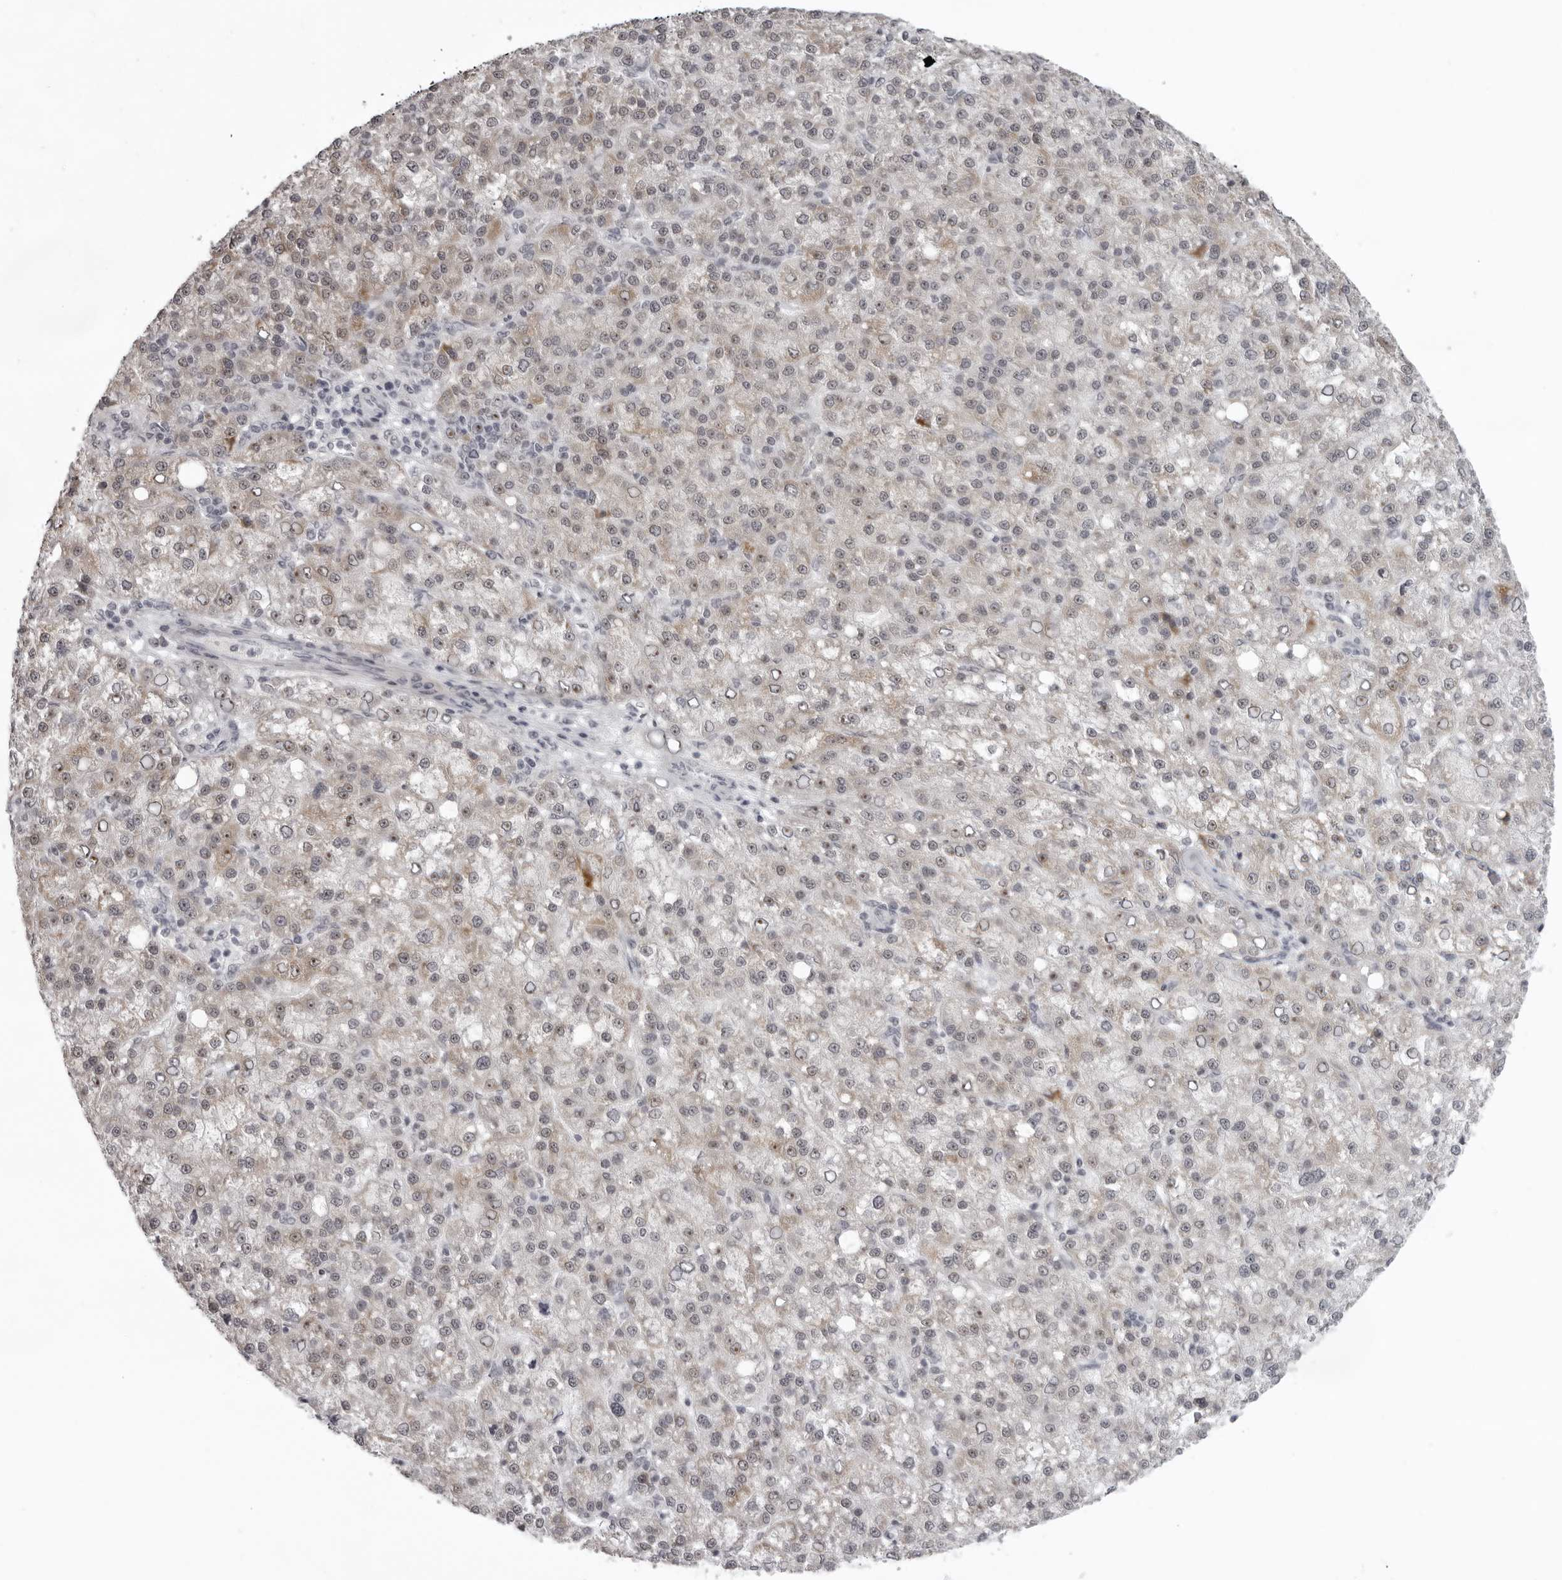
{"staining": {"intensity": "weak", "quantity": "25%-75%", "location": "cytoplasmic/membranous,nuclear"}, "tissue": "liver cancer", "cell_type": "Tumor cells", "image_type": "cancer", "snomed": [{"axis": "morphology", "description": "Carcinoma, Hepatocellular, NOS"}, {"axis": "topography", "description": "Liver"}], "caption": "Weak cytoplasmic/membranous and nuclear staining for a protein is seen in approximately 25%-75% of tumor cells of liver cancer (hepatocellular carcinoma) using immunohistochemistry.", "gene": "HELZ", "patient": {"sex": "female", "age": 58}}